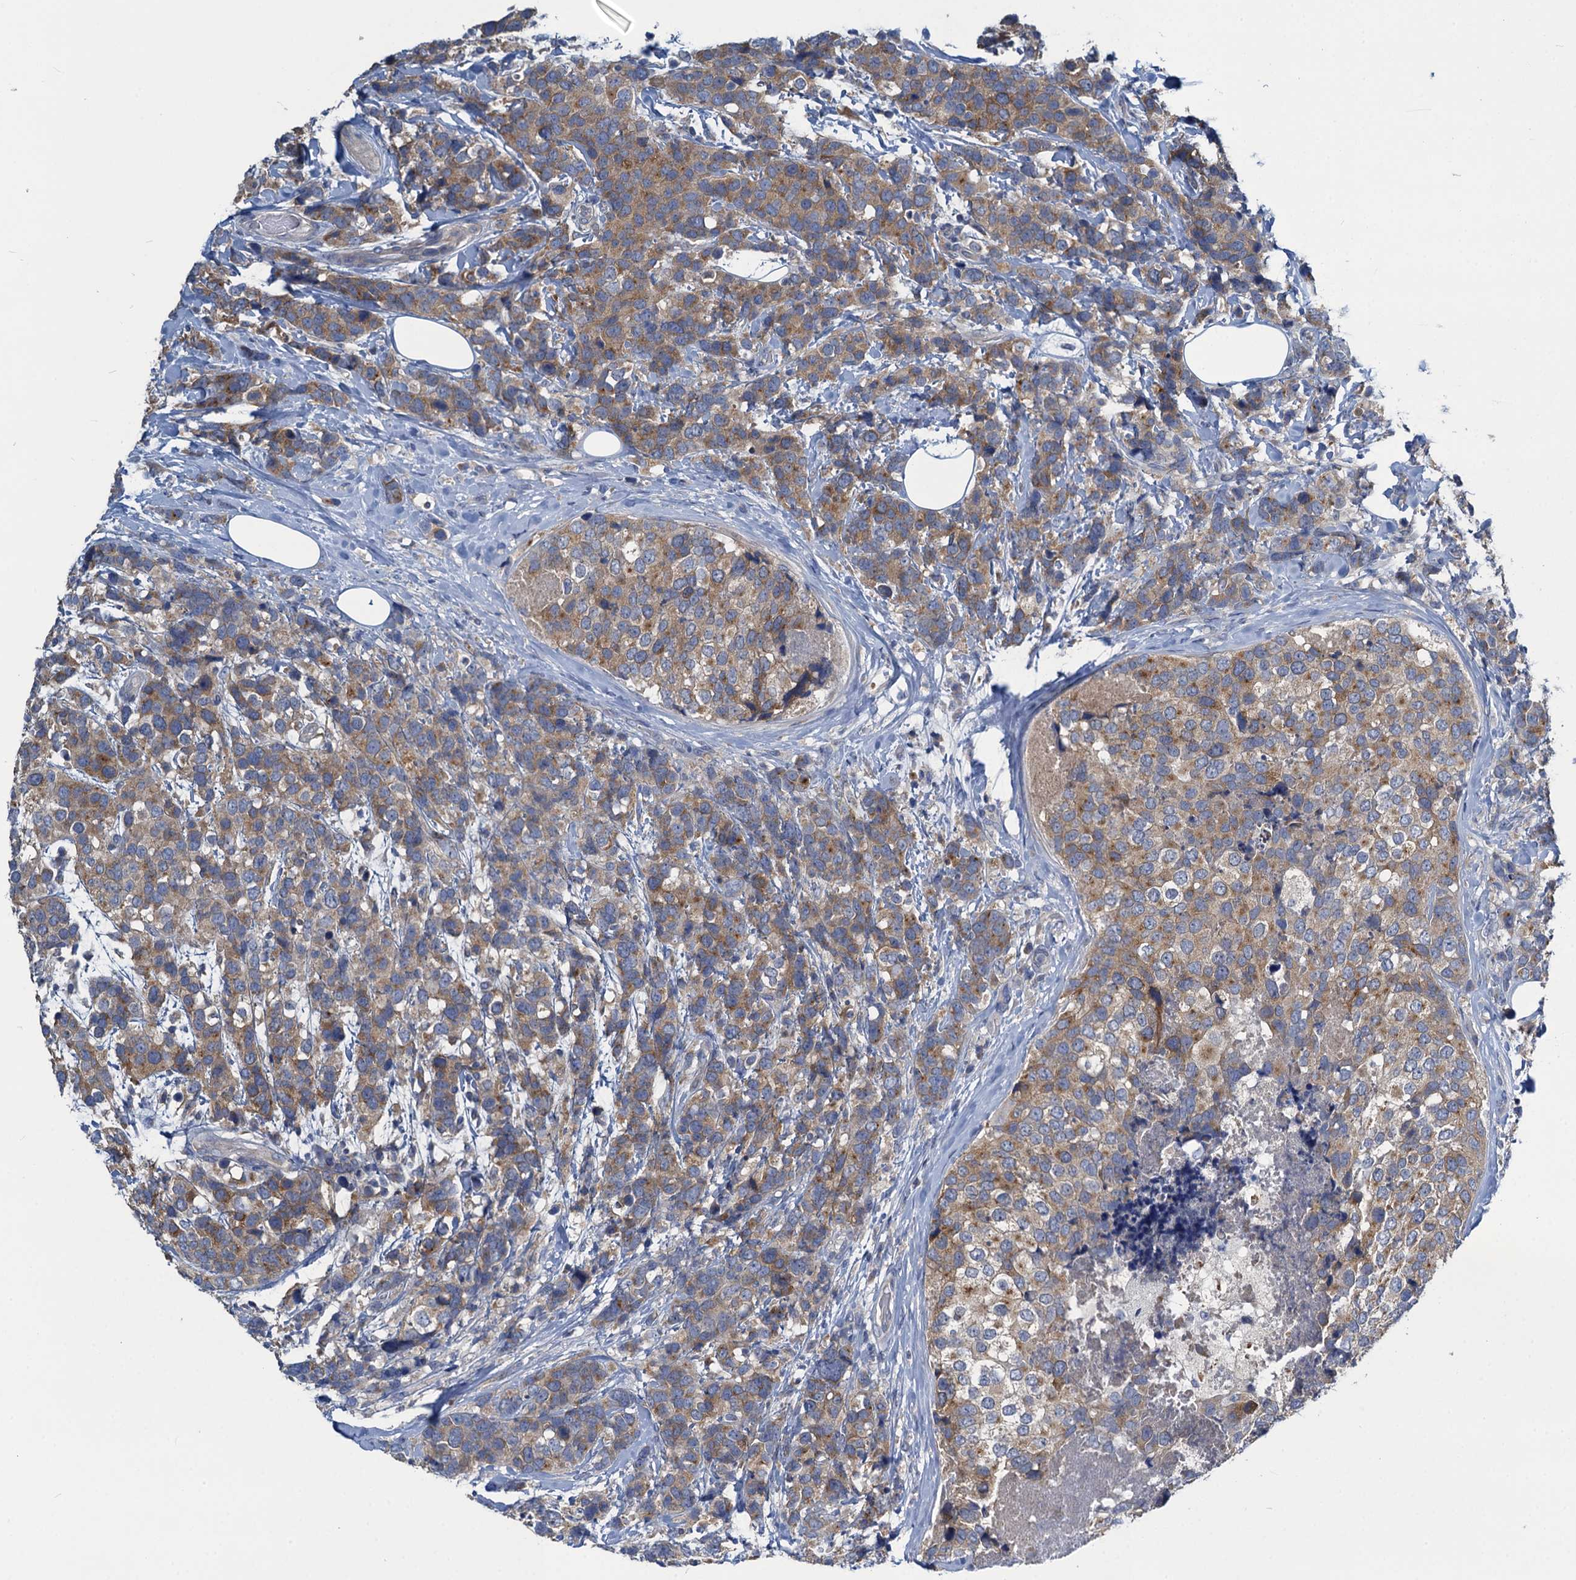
{"staining": {"intensity": "weak", "quantity": ">75%", "location": "cytoplasmic/membranous"}, "tissue": "breast cancer", "cell_type": "Tumor cells", "image_type": "cancer", "snomed": [{"axis": "morphology", "description": "Lobular carcinoma"}, {"axis": "topography", "description": "Breast"}], "caption": "Immunohistochemical staining of human lobular carcinoma (breast) exhibits low levels of weak cytoplasmic/membranous protein expression in approximately >75% of tumor cells. The staining was performed using DAB (3,3'-diaminobenzidine), with brown indicating positive protein expression. Nuclei are stained blue with hematoxylin.", "gene": "SNAP29", "patient": {"sex": "female", "age": 59}}